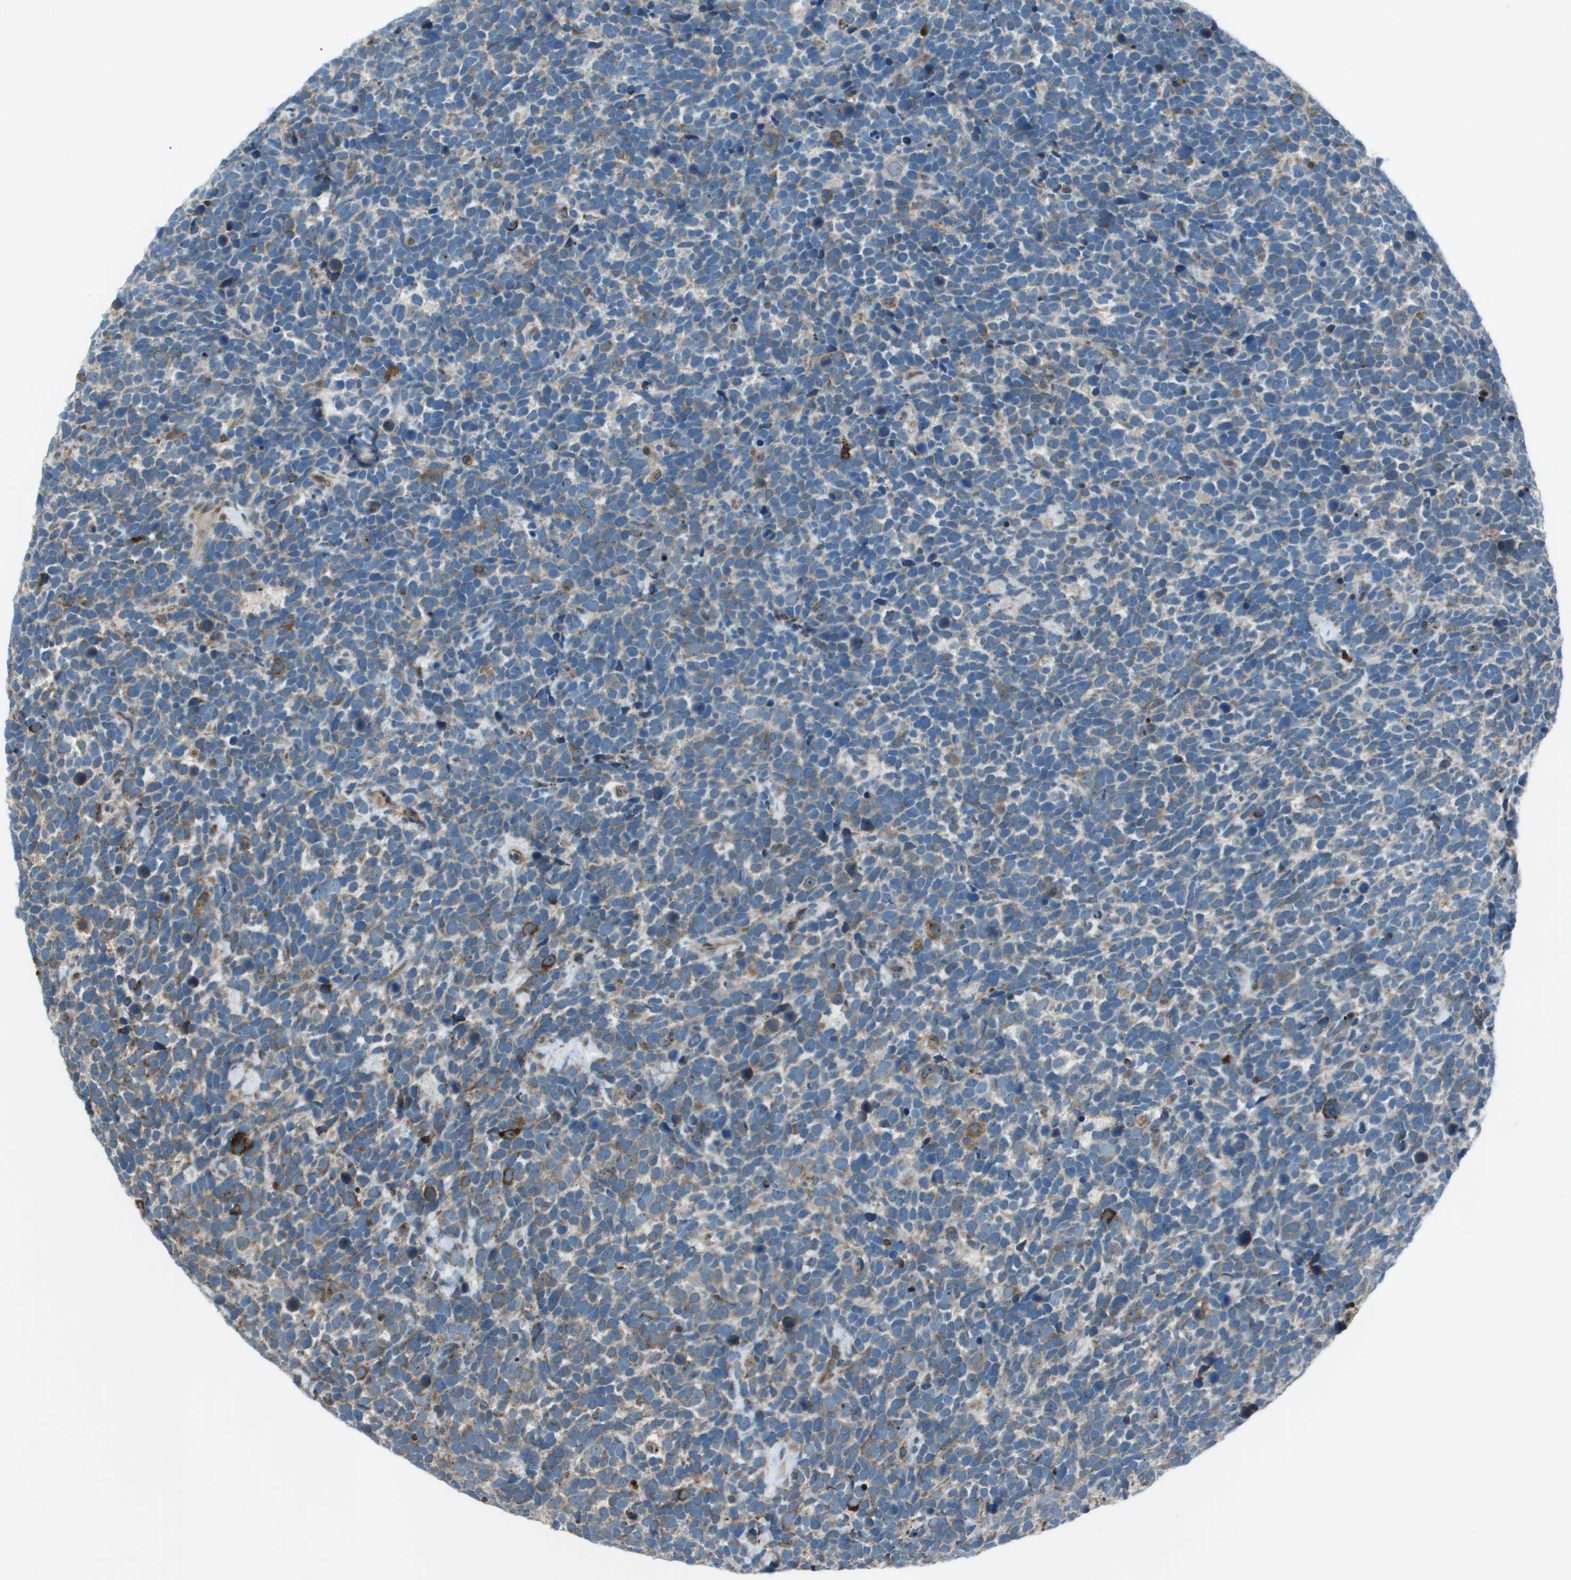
{"staining": {"intensity": "weak", "quantity": "<25%", "location": "cytoplasmic/membranous"}, "tissue": "urothelial cancer", "cell_type": "Tumor cells", "image_type": "cancer", "snomed": [{"axis": "morphology", "description": "Urothelial carcinoma, High grade"}, {"axis": "topography", "description": "Urinary bladder"}], "caption": "A micrograph of human urothelial carcinoma (high-grade) is negative for staining in tumor cells.", "gene": "UTS2", "patient": {"sex": "female", "age": 82}}